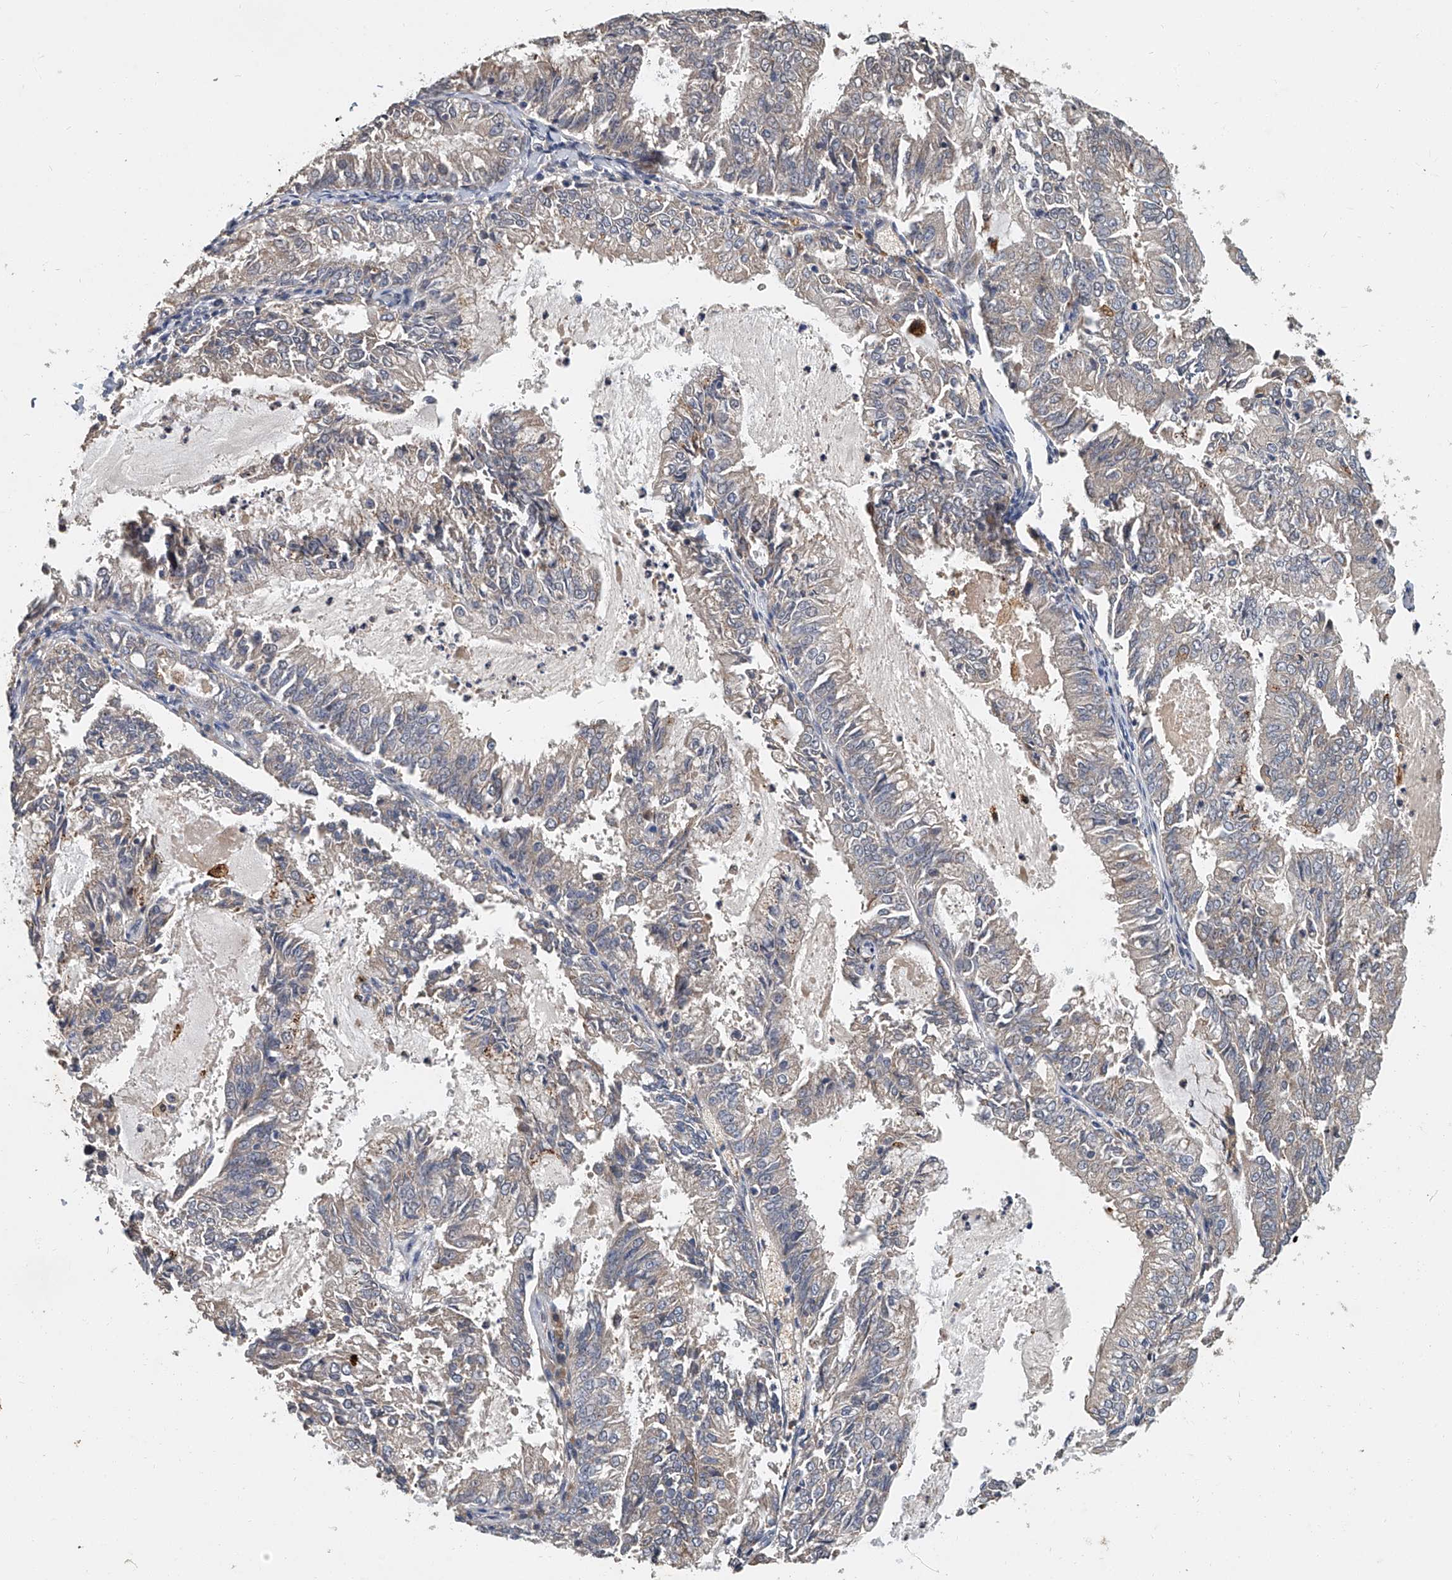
{"staining": {"intensity": "weak", "quantity": "25%-75%", "location": "cytoplasmic/membranous"}, "tissue": "endometrial cancer", "cell_type": "Tumor cells", "image_type": "cancer", "snomed": [{"axis": "morphology", "description": "Adenocarcinoma, NOS"}, {"axis": "topography", "description": "Endometrium"}], "caption": "Tumor cells demonstrate low levels of weak cytoplasmic/membranous expression in approximately 25%-75% of cells in human adenocarcinoma (endometrial).", "gene": "JAG2", "patient": {"sex": "female", "age": 57}}